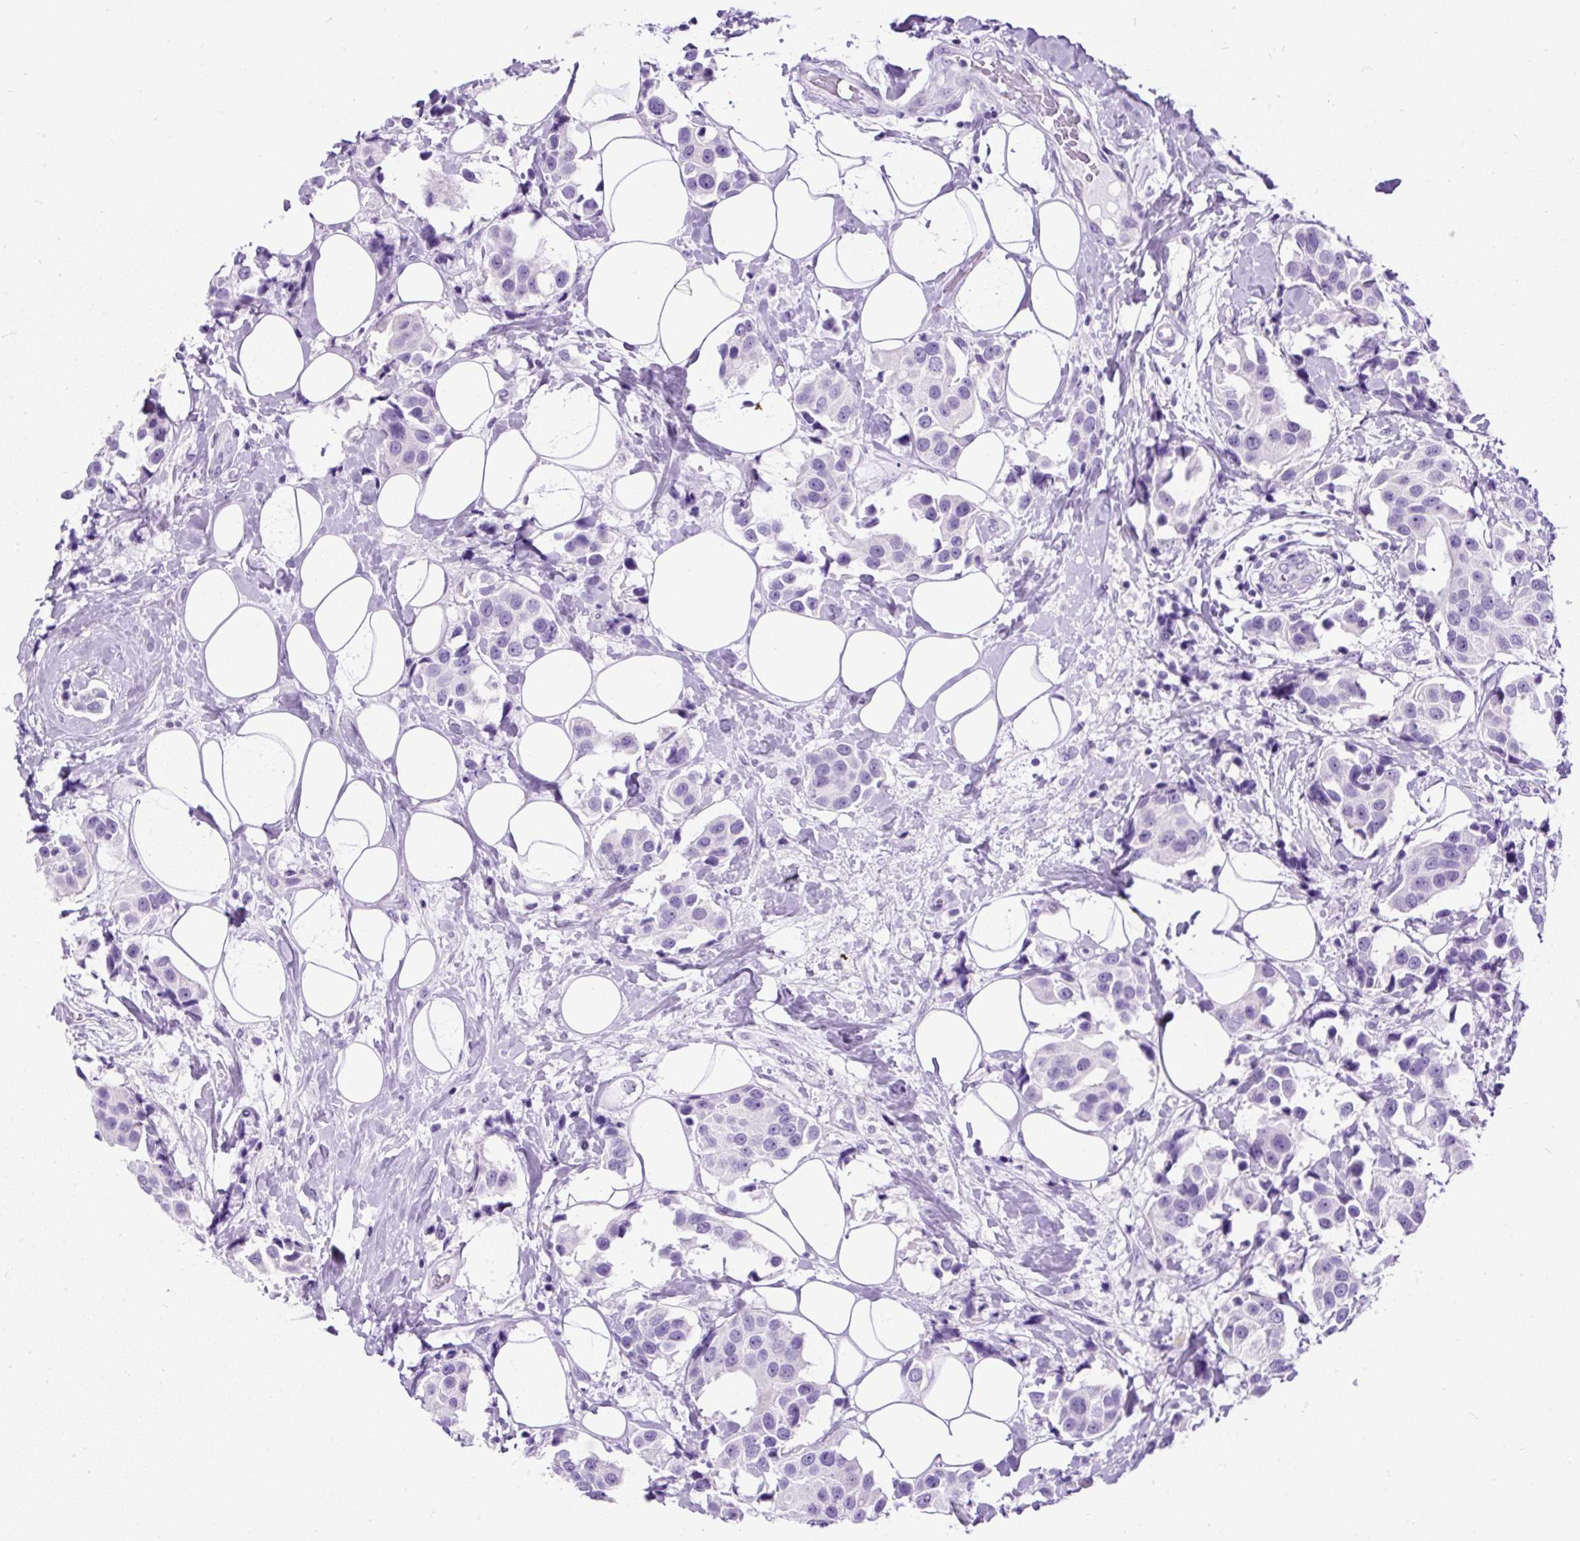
{"staining": {"intensity": "negative", "quantity": "none", "location": "none"}, "tissue": "breast cancer", "cell_type": "Tumor cells", "image_type": "cancer", "snomed": [{"axis": "morphology", "description": "Normal tissue, NOS"}, {"axis": "morphology", "description": "Duct carcinoma"}, {"axis": "topography", "description": "Breast"}], "caption": "High power microscopy histopathology image of an immunohistochemistry photomicrograph of breast cancer (intraductal carcinoma), revealing no significant expression in tumor cells.", "gene": "PDIA2", "patient": {"sex": "female", "age": 39}}